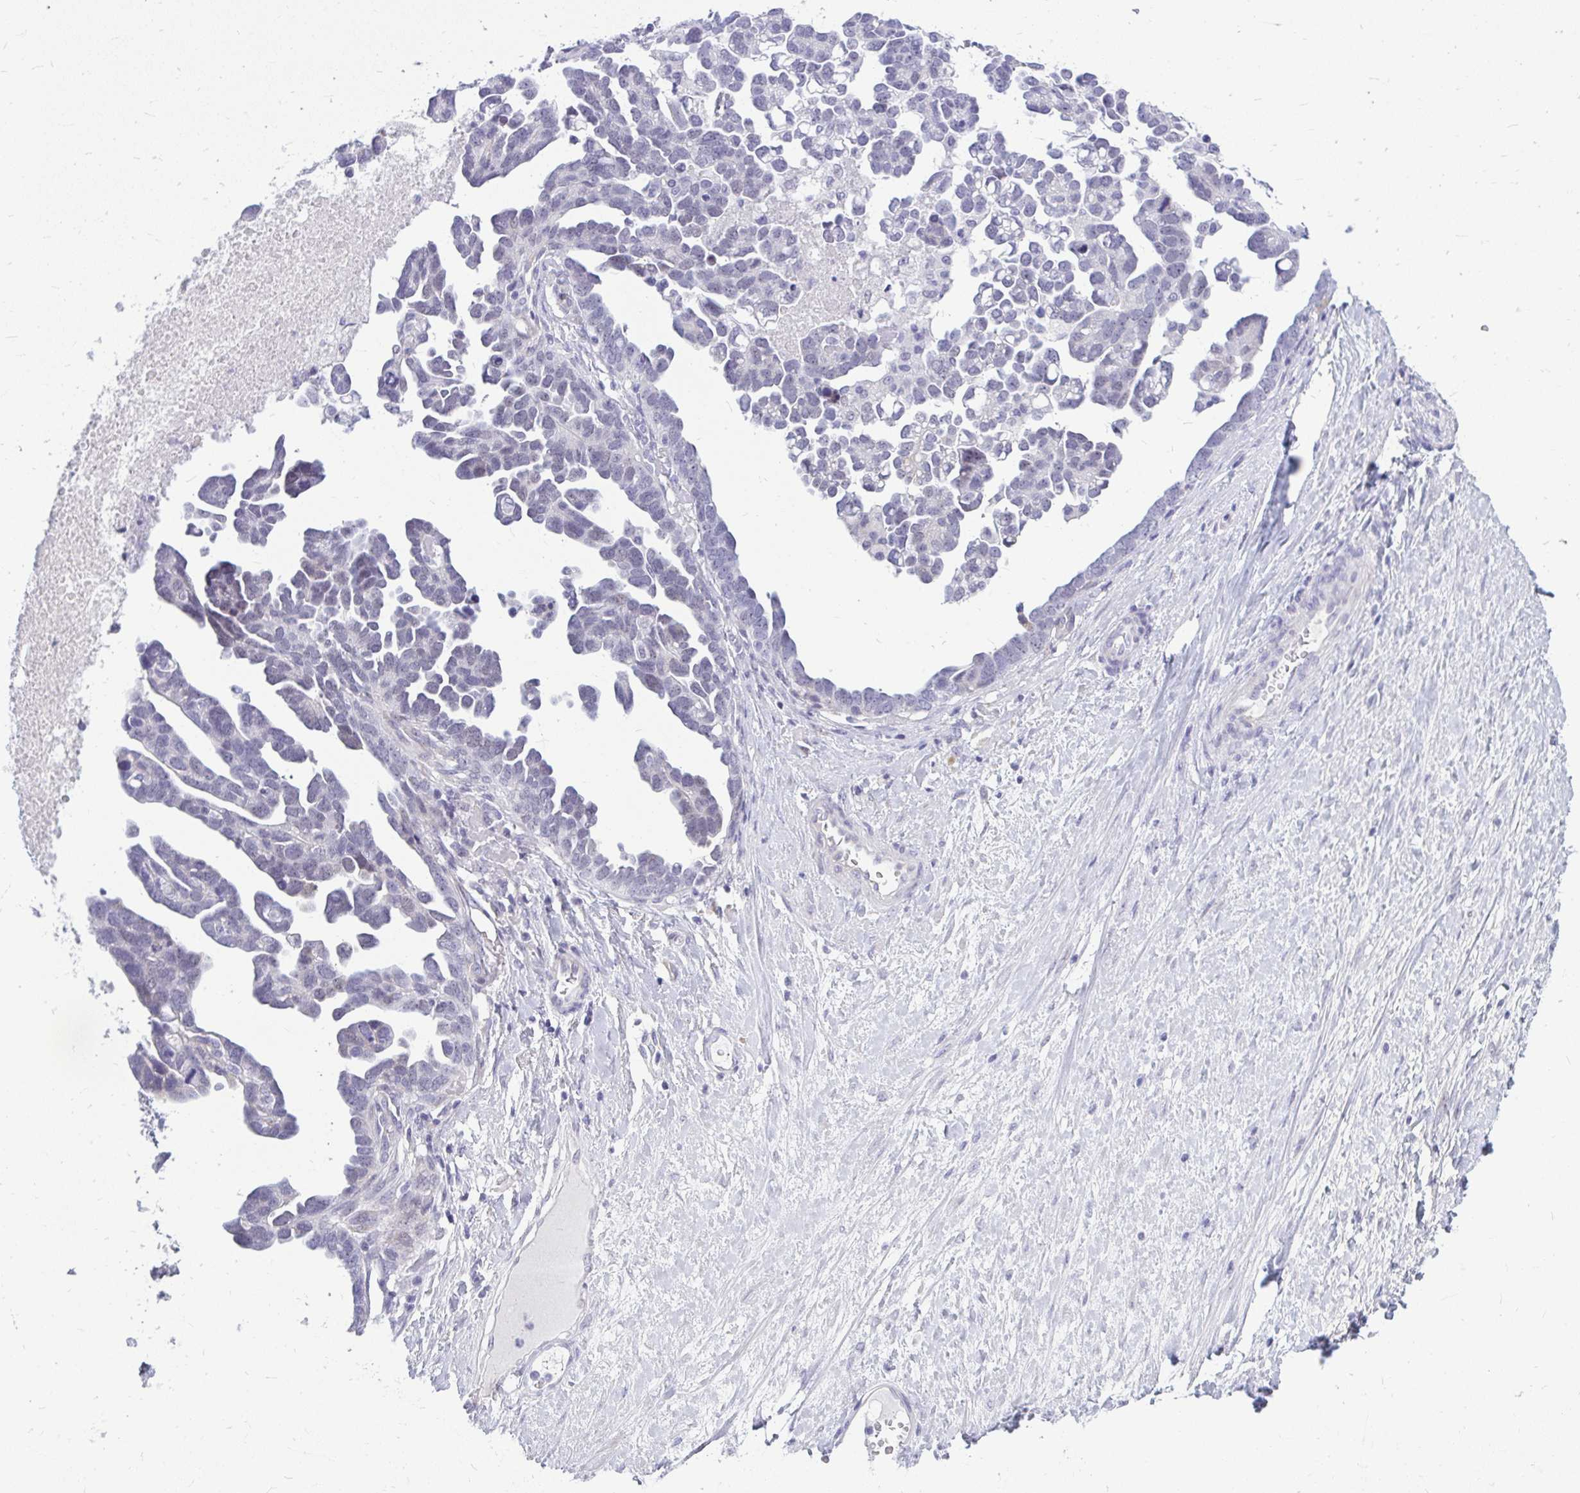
{"staining": {"intensity": "negative", "quantity": "none", "location": "none"}, "tissue": "ovarian cancer", "cell_type": "Tumor cells", "image_type": "cancer", "snomed": [{"axis": "morphology", "description": "Cystadenocarcinoma, serous, NOS"}, {"axis": "topography", "description": "Ovary"}], "caption": "Micrograph shows no significant protein staining in tumor cells of serous cystadenocarcinoma (ovarian). (DAB immunohistochemistry visualized using brightfield microscopy, high magnification).", "gene": "ZSCAN25", "patient": {"sex": "female", "age": 54}}